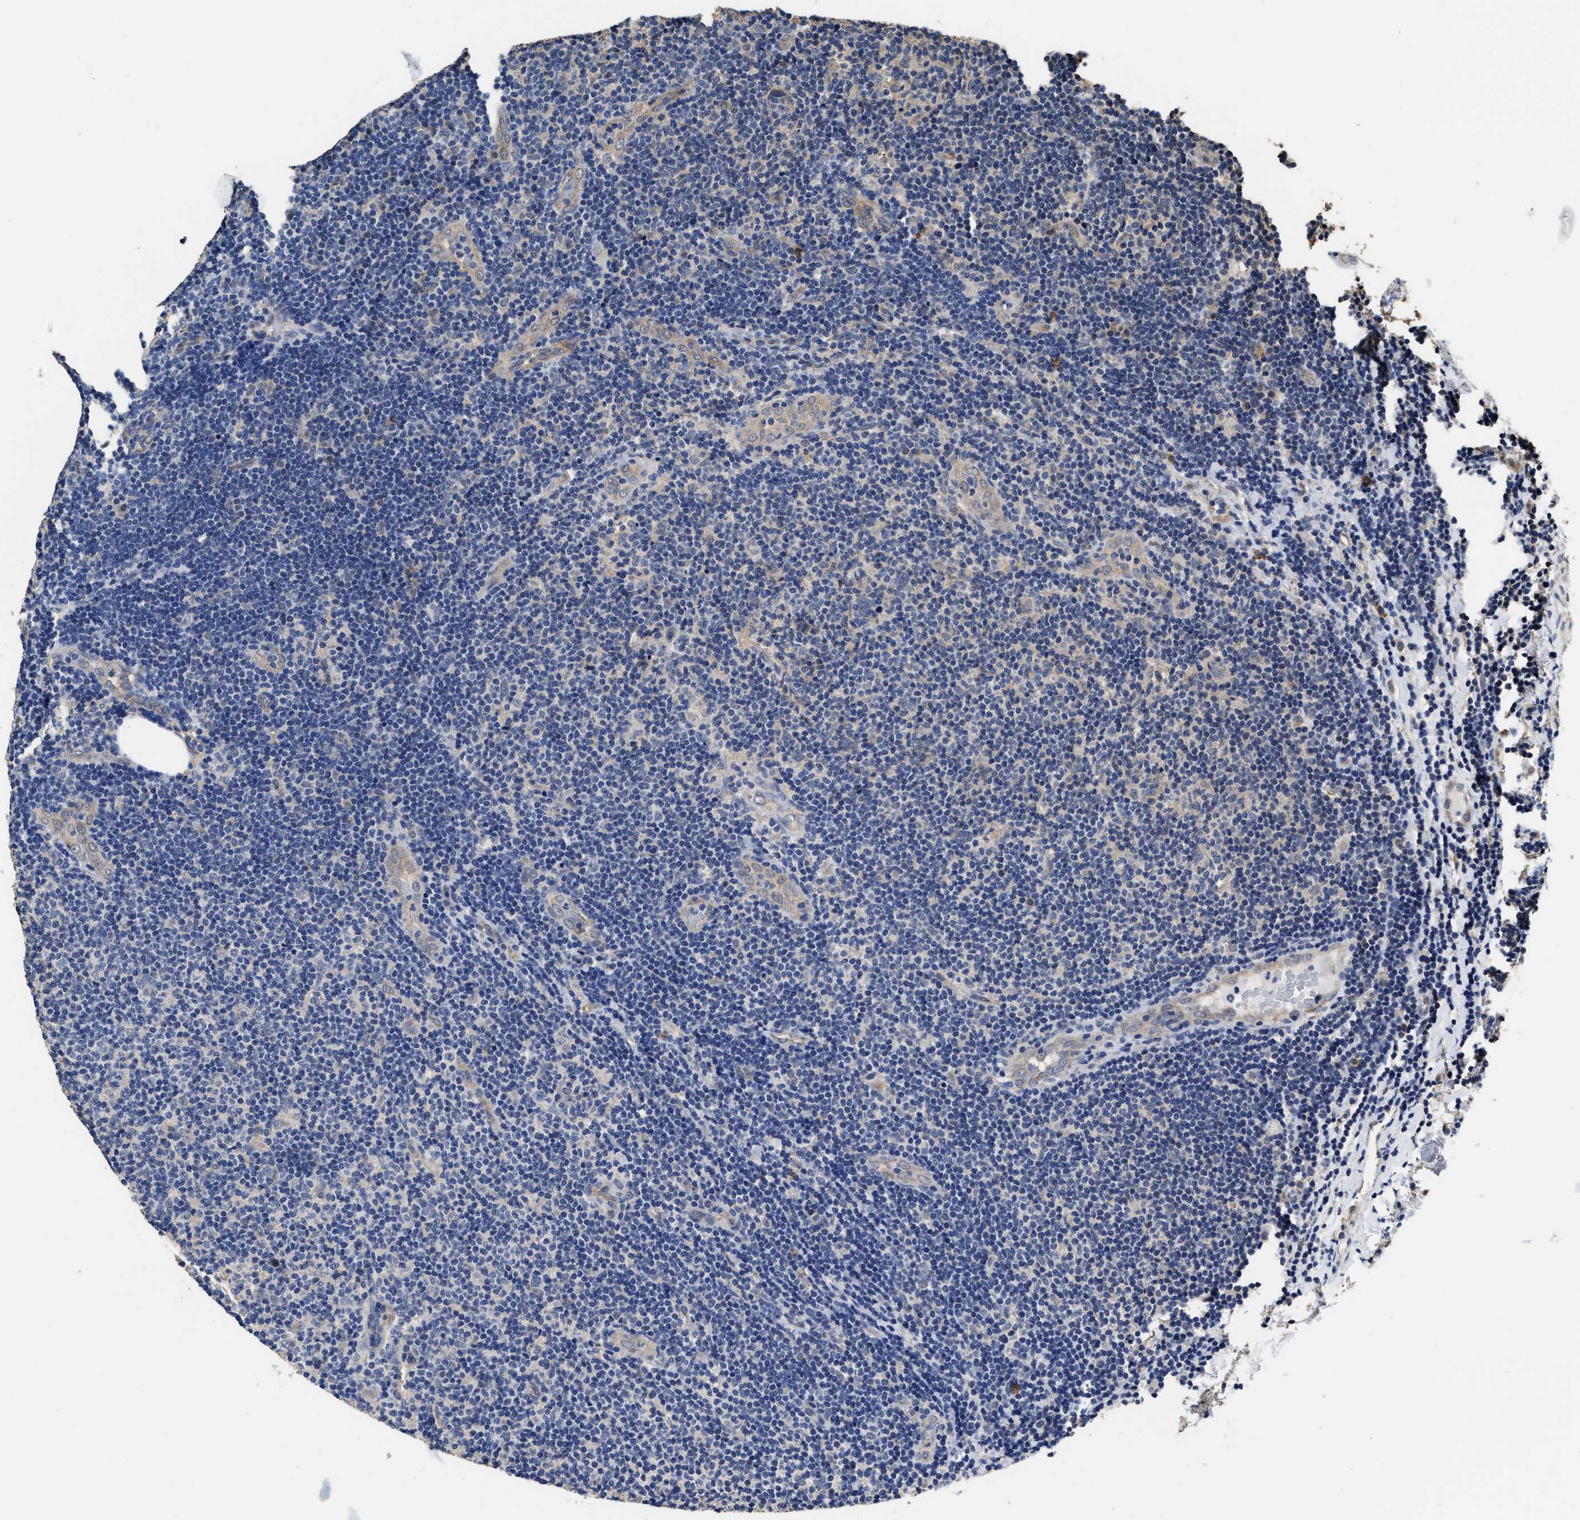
{"staining": {"intensity": "negative", "quantity": "none", "location": "none"}, "tissue": "lymphoma", "cell_type": "Tumor cells", "image_type": "cancer", "snomed": [{"axis": "morphology", "description": "Malignant lymphoma, non-Hodgkin's type, Low grade"}, {"axis": "topography", "description": "Lymph node"}], "caption": "High magnification brightfield microscopy of low-grade malignant lymphoma, non-Hodgkin's type stained with DAB (3,3'-diaminobenzidine) (brown) and counterstained with hematoxylin (blue): tumor cells show no significant positivity.", "gene": "YWHAE", "patient": {"sex": "male", "age": 83}}